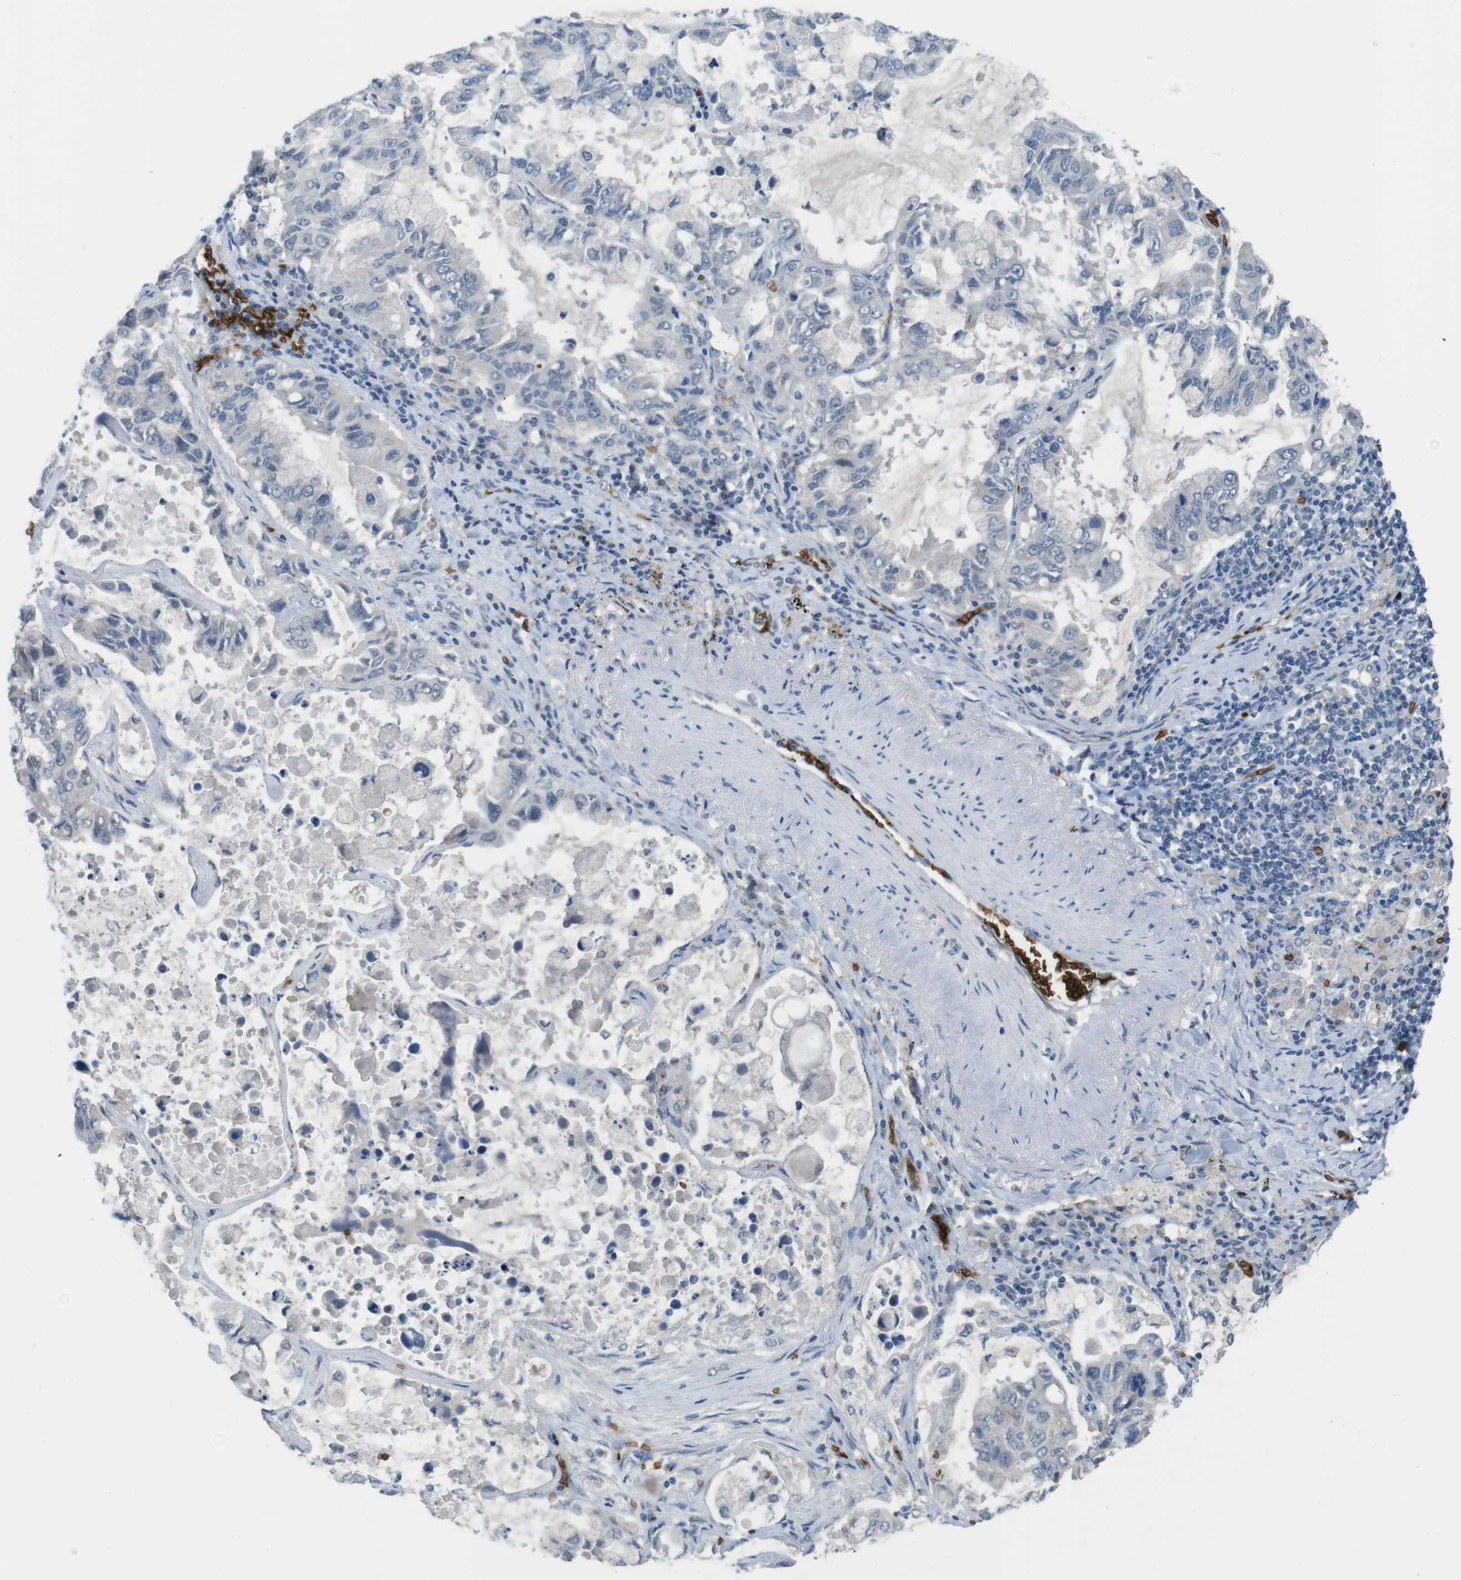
{"staining": {"intensity": "negative", "quantity": "none", "location": "none"}, "tissue": "lung cancer", "cell_type": "Tumor cells", "image_type": "cancer", "snomed": [{"axis": "morphology", "description": "Adenocarcinoma, NOS"}, {"axis": "topography", "description": "Lung"}], "caption": "A histopathology image of human adenocarcinoma (lung) is negative for staining in tumor cells.", "gene": "GYPA", "patient": {"sex": "male", "age": 64}}